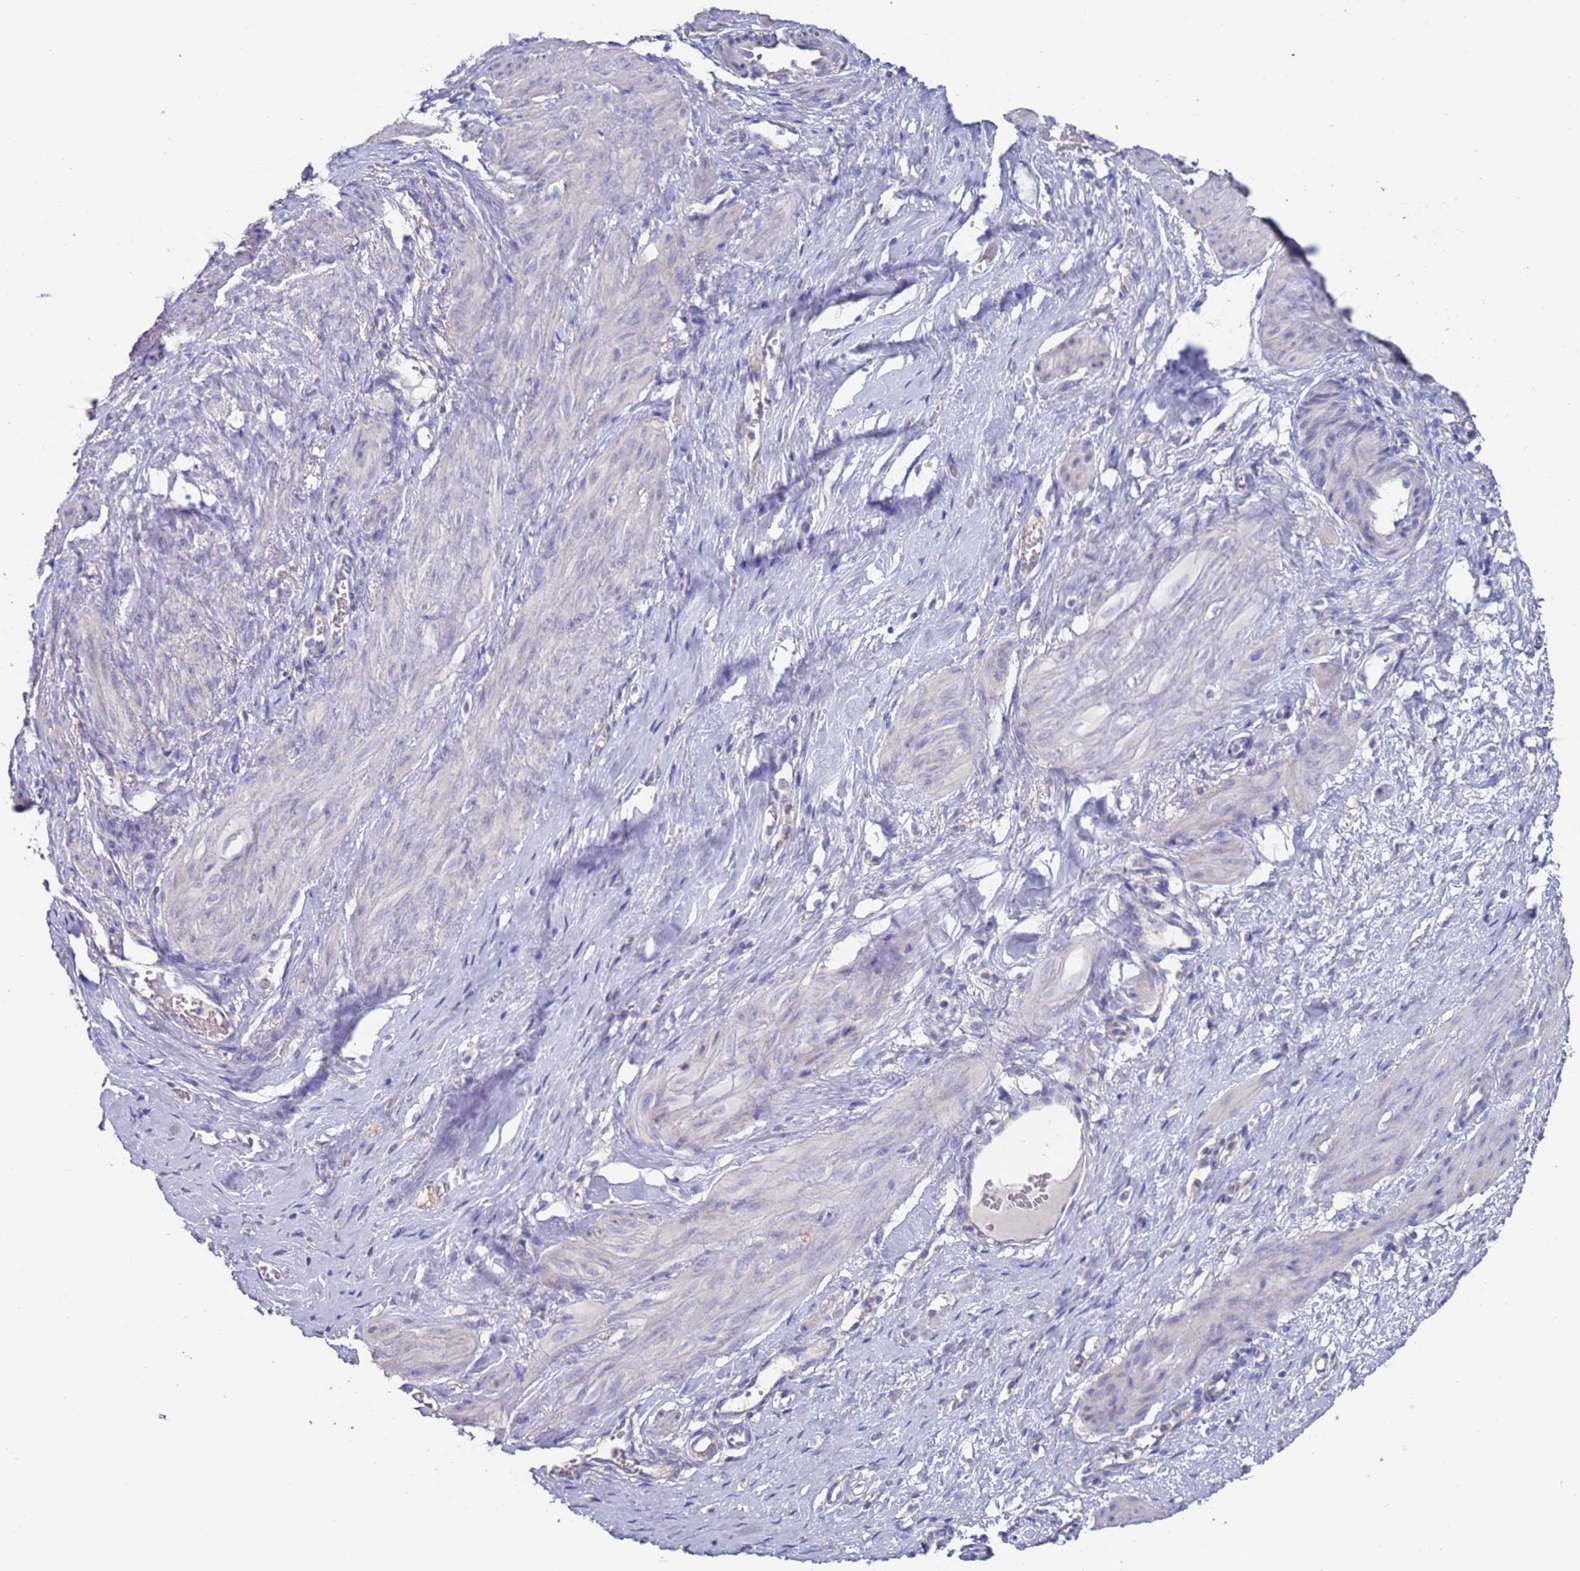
{"staining": {"intensity": "negative", "quantity": "none", "location": "none"}, "tissue": "smooth muscle", "cell_type": "Smooth muscle cells", "image_type": "normal", "snomed": [{"axis": "morphology", "description": "Normal tissue, NOS"}, {"axis": "topography", "description": "Endometrium"}], "caption": "This is an immunohistochemistry (IHC) photomicrograph of normal human smooth muscle. There is no staining in smooth muscle cells.", "gene": "KRTCAP3", "patient": {"sex": "female", "age": 33}}